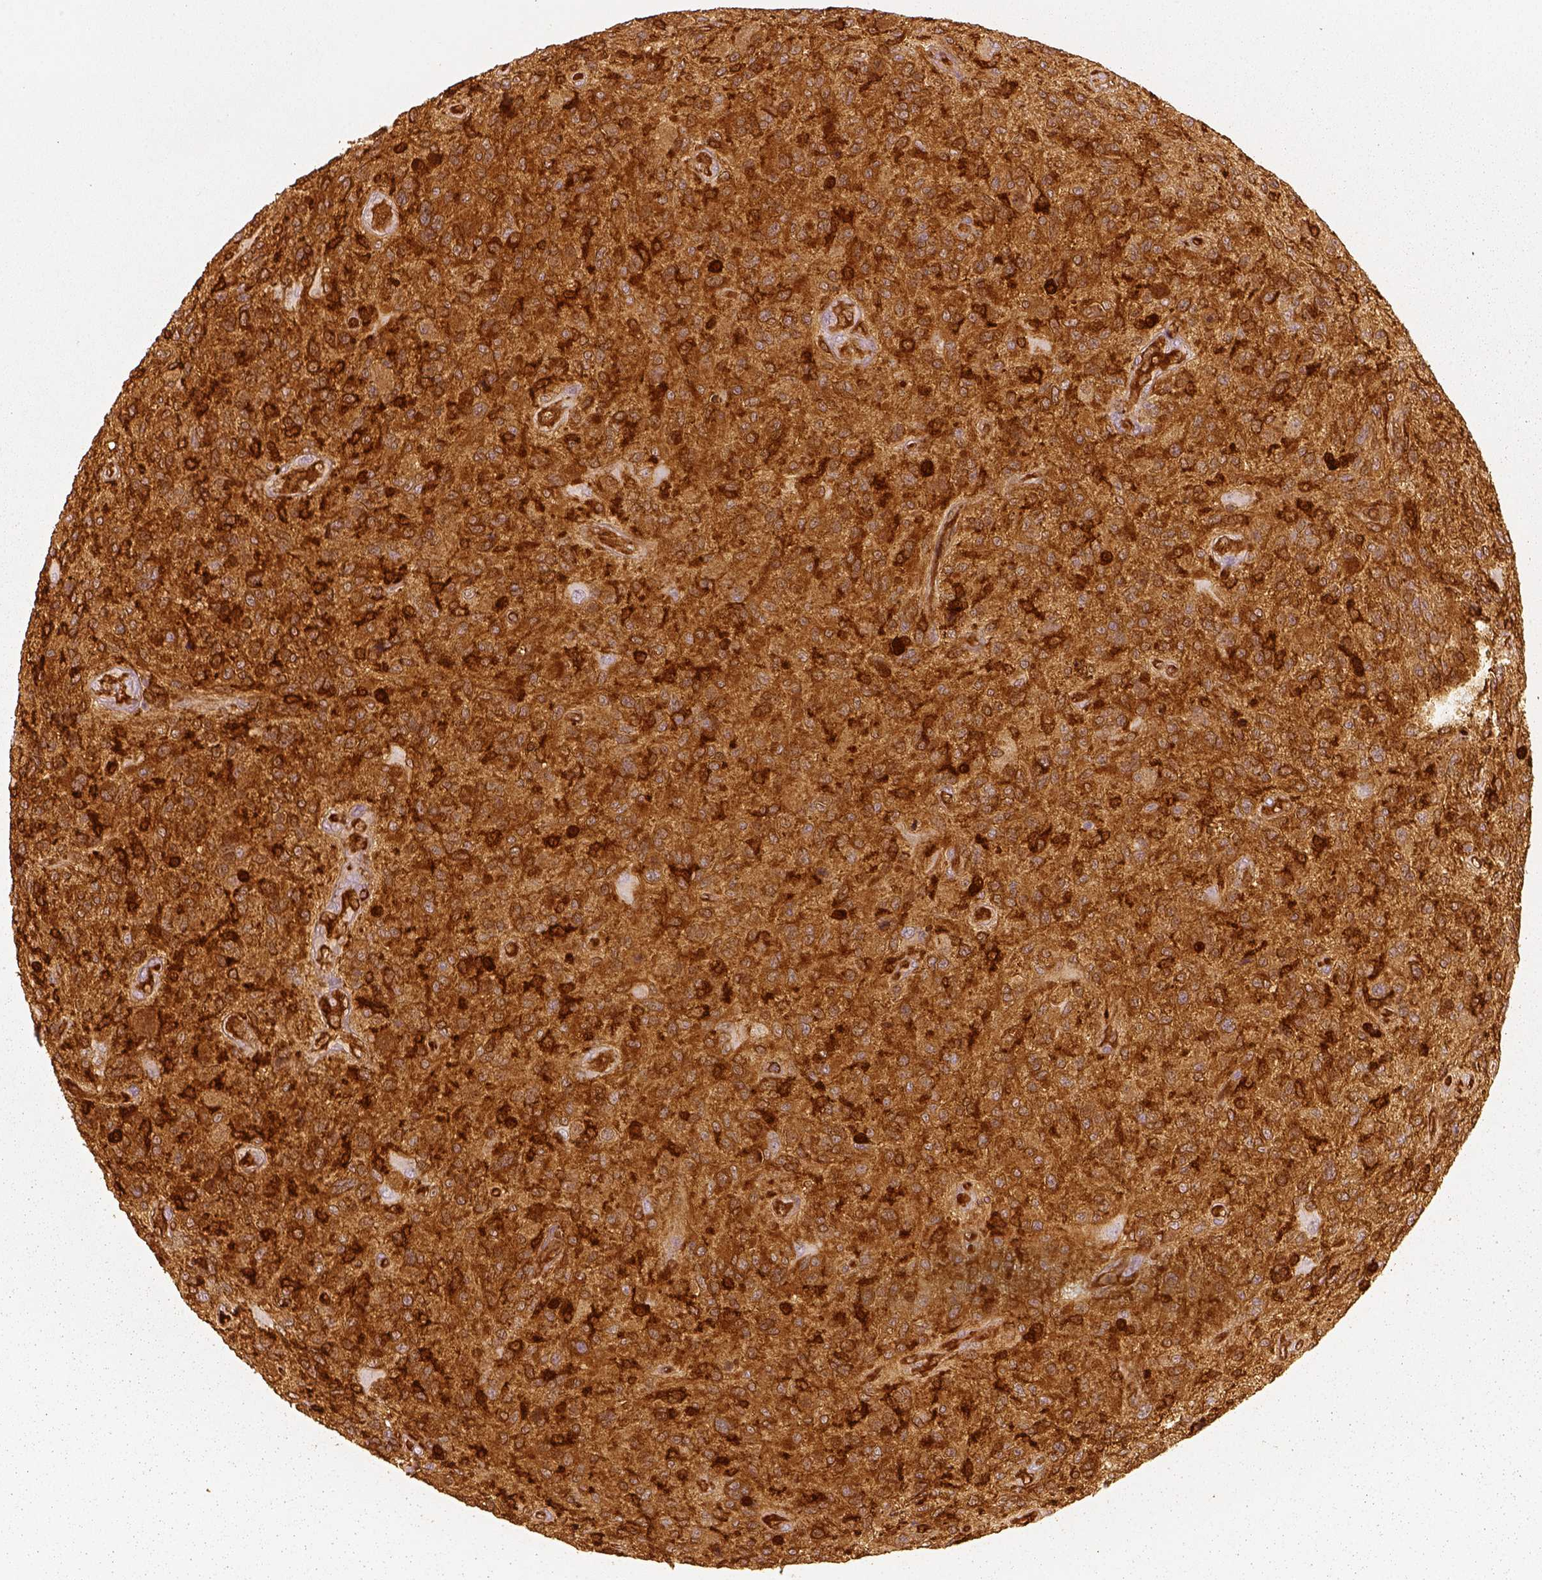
{"staining": {"intensity": "strong", "quantity": ">75%", "location": "cytoplasmic/membranous"}, "tissue": "glioma", "cell_type": "Tumor cells", "image_type": "cancer", "snomed": [{"axis": "morphology", "description": "Glioma, malignant, High grade"}, {"axis": "topography", "description": "Brain"}], "caption": "Immunohistochemical staining of glioma displays high levels of strong cytoplasmic/membranous protein positivity in approximately >75% of tumor cells.", "gene": "FSCN1", "patient": {"sex": "male", "age": 47}}